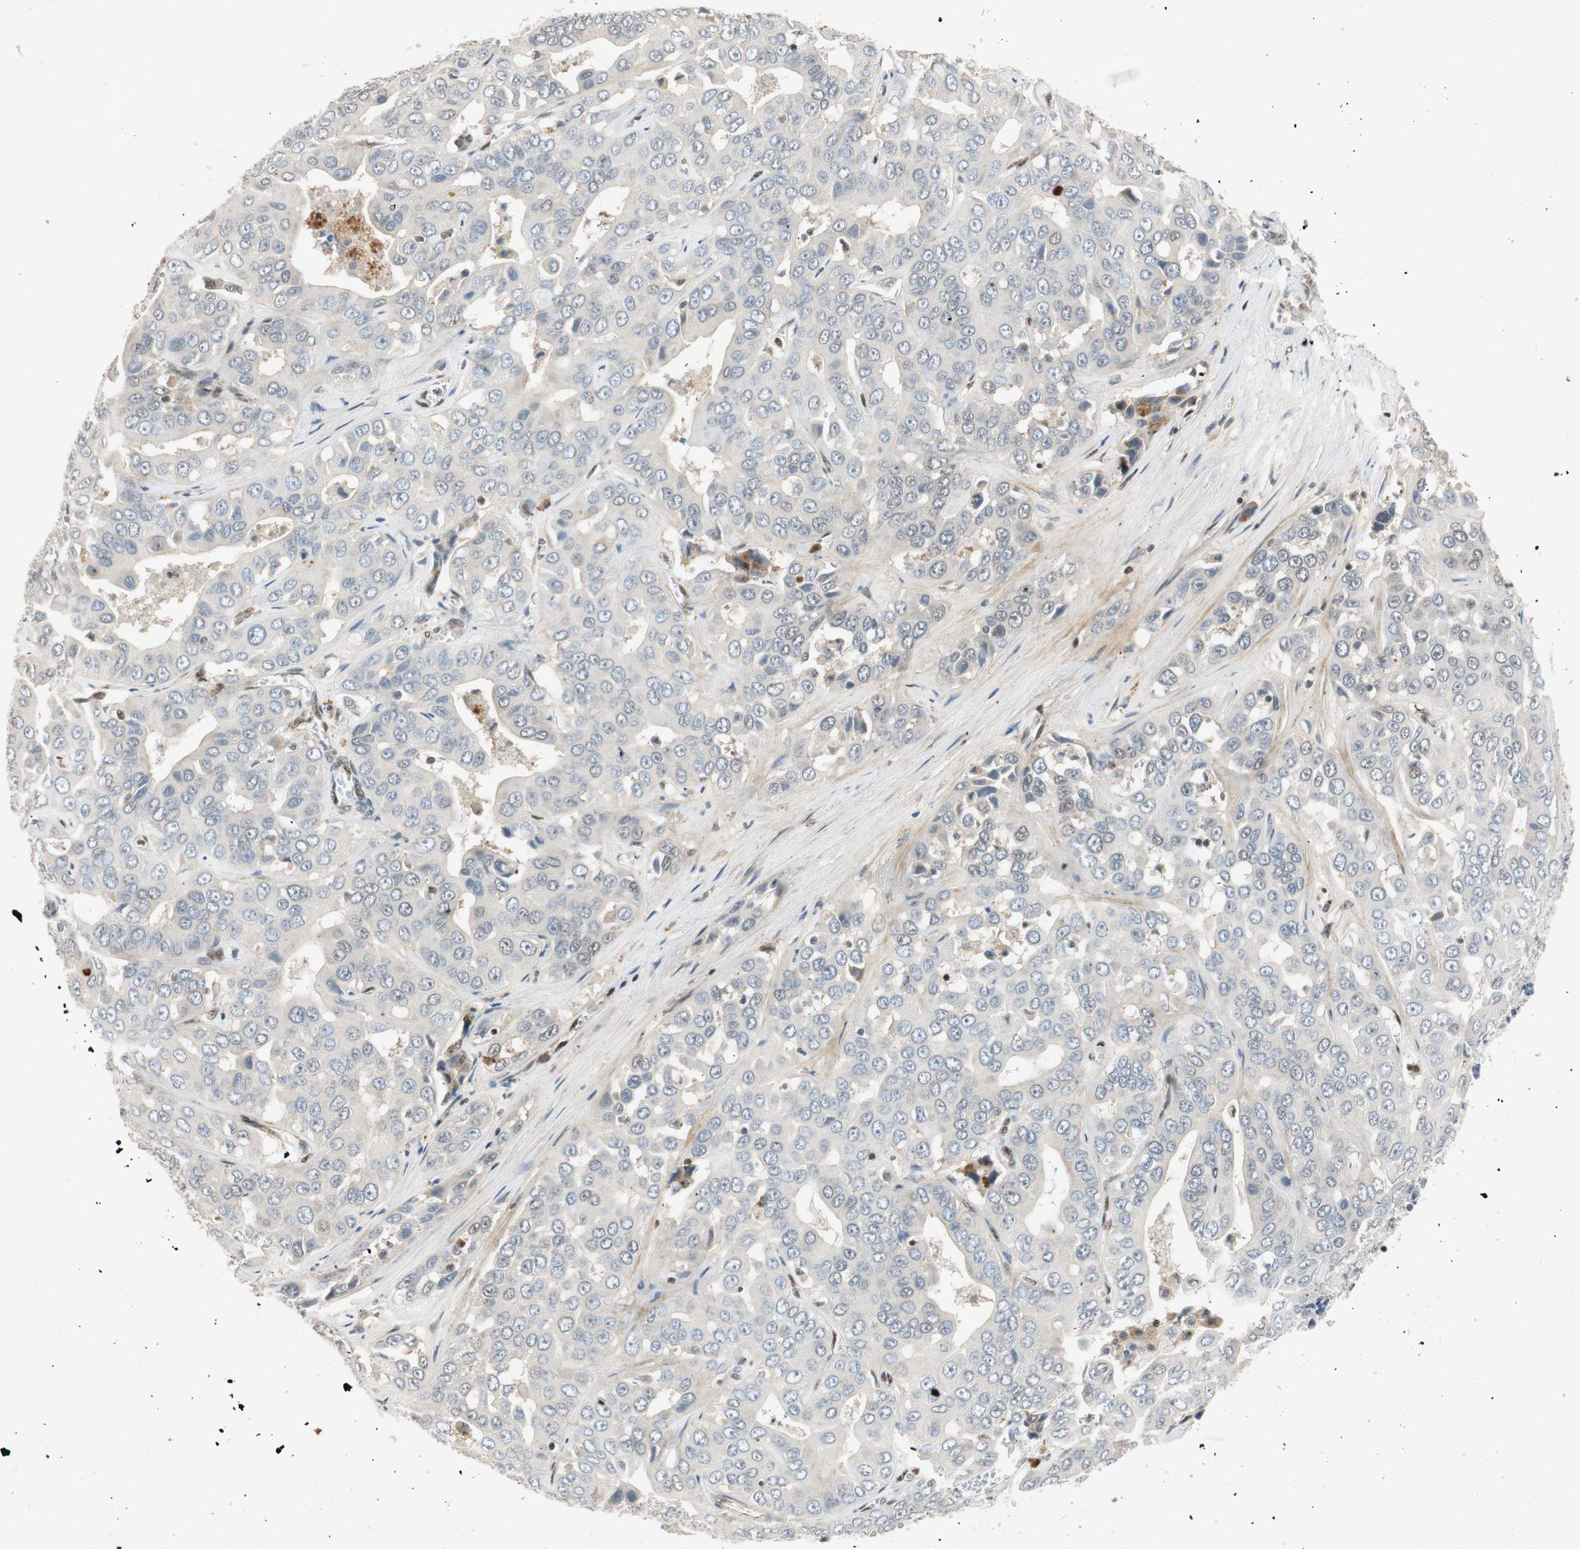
{"staining": {"intensity": "negative", "quantity": "none", "location": "none"}, "tissue": "liver cancer", "cell_type": "Tumor cells", "image_type": "cancer", "snomed": [{"axis": "morphology", "description": "Cholangiocarcinoma"}, {"axis": "topography", "description": "Liver"}], "caption": "Liver cancer (cholangiocarcinoma) was stained to show a protein in brown. There is no significant positivity in tumor cells. (Immunohistochemistry, brightfield microscopy, high magnification).", "gene": "NCBP3", "patient": {"sex": "female", "age": 52}}